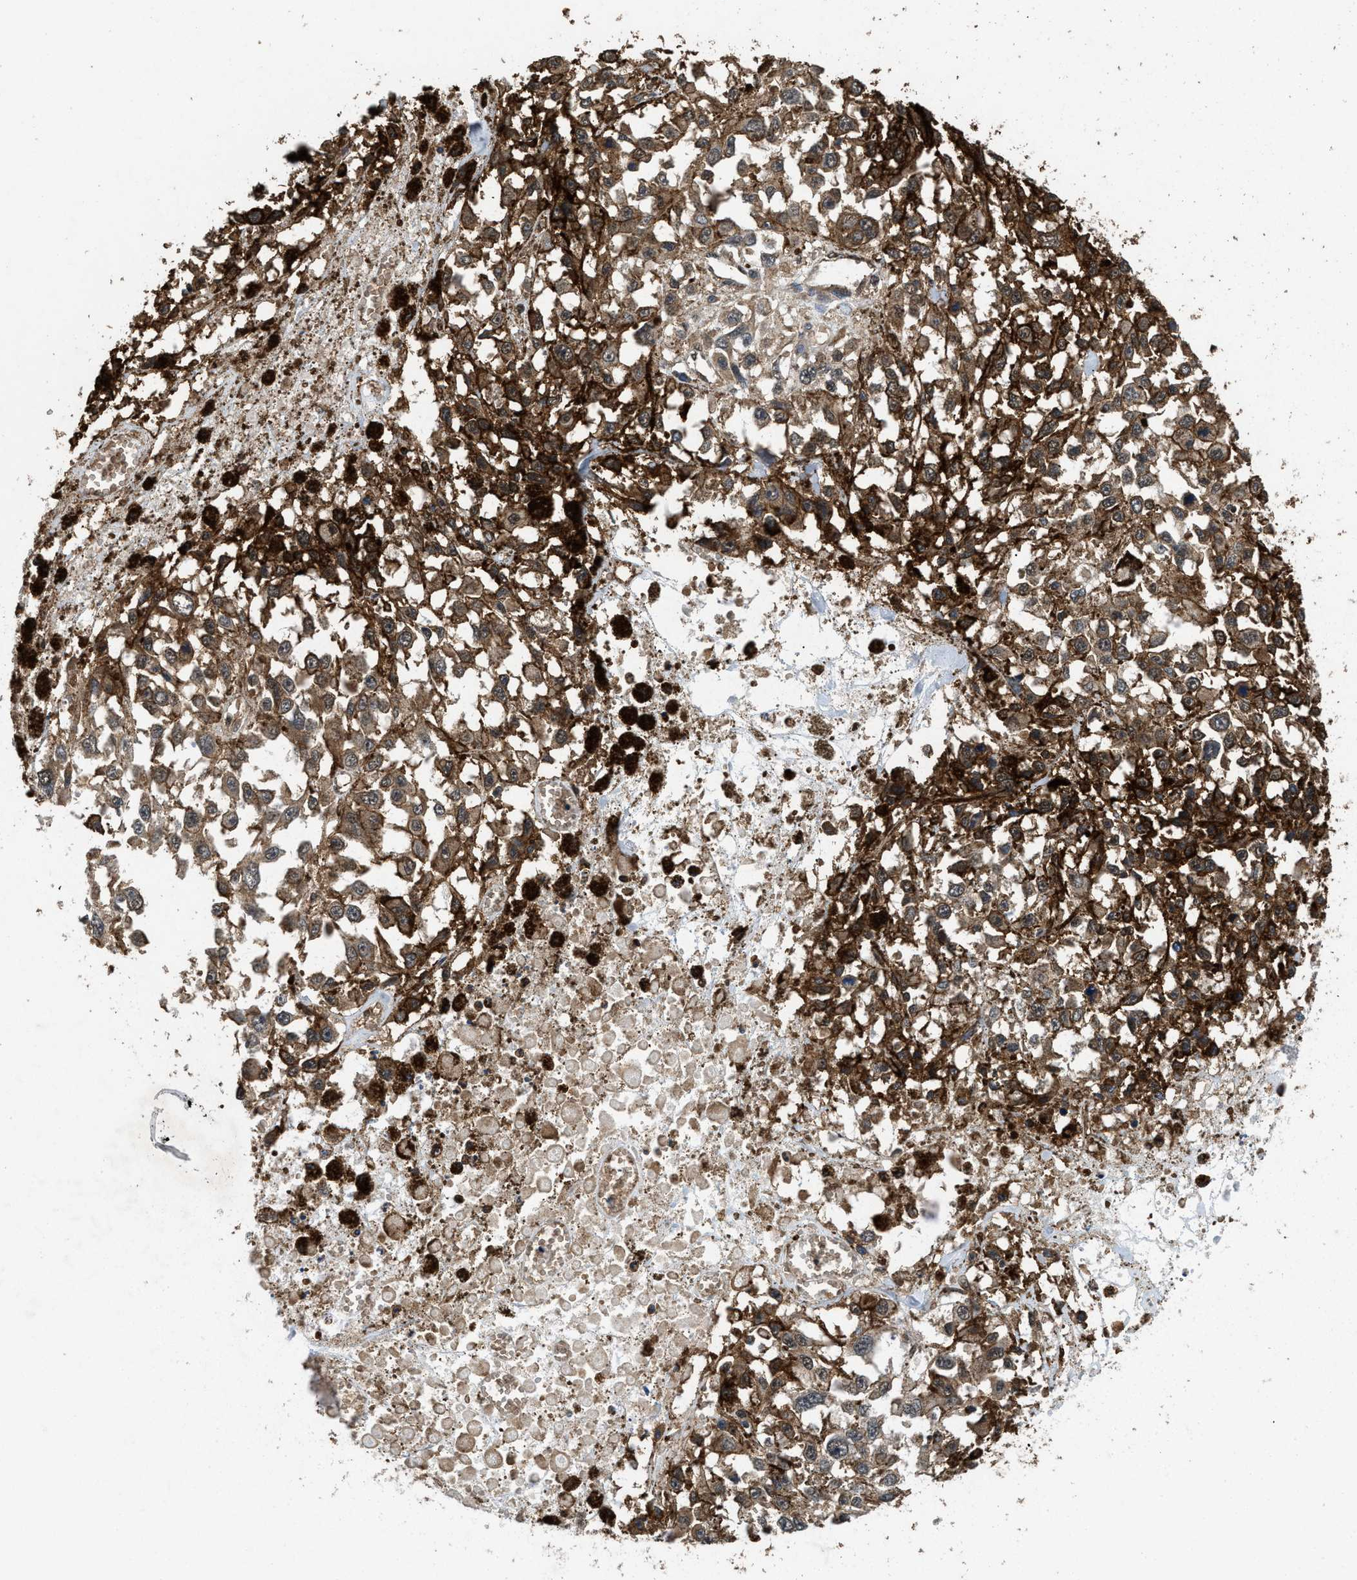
{"staining": {"intensity": "weak", "quantity": ">75%", "location": "cytoplasmic/membranous"}, "tissue": "melanoma", "cell_type": "Tumor cells", "image_type": "cancer", "snomed": [{"axis": "morphology", "description": "Malignant melanoma, Metastatic site"}, {"axis": "topography", "description": "Lymph node"}], "caption": "The photomicrograph exhibits staining of melanoma, revealing weak cytoplasmic/membranous protein positivity (brown color) within tumor cells.", "gene": "LINGO2", "patient": {"sex": "male", "age": 59}}